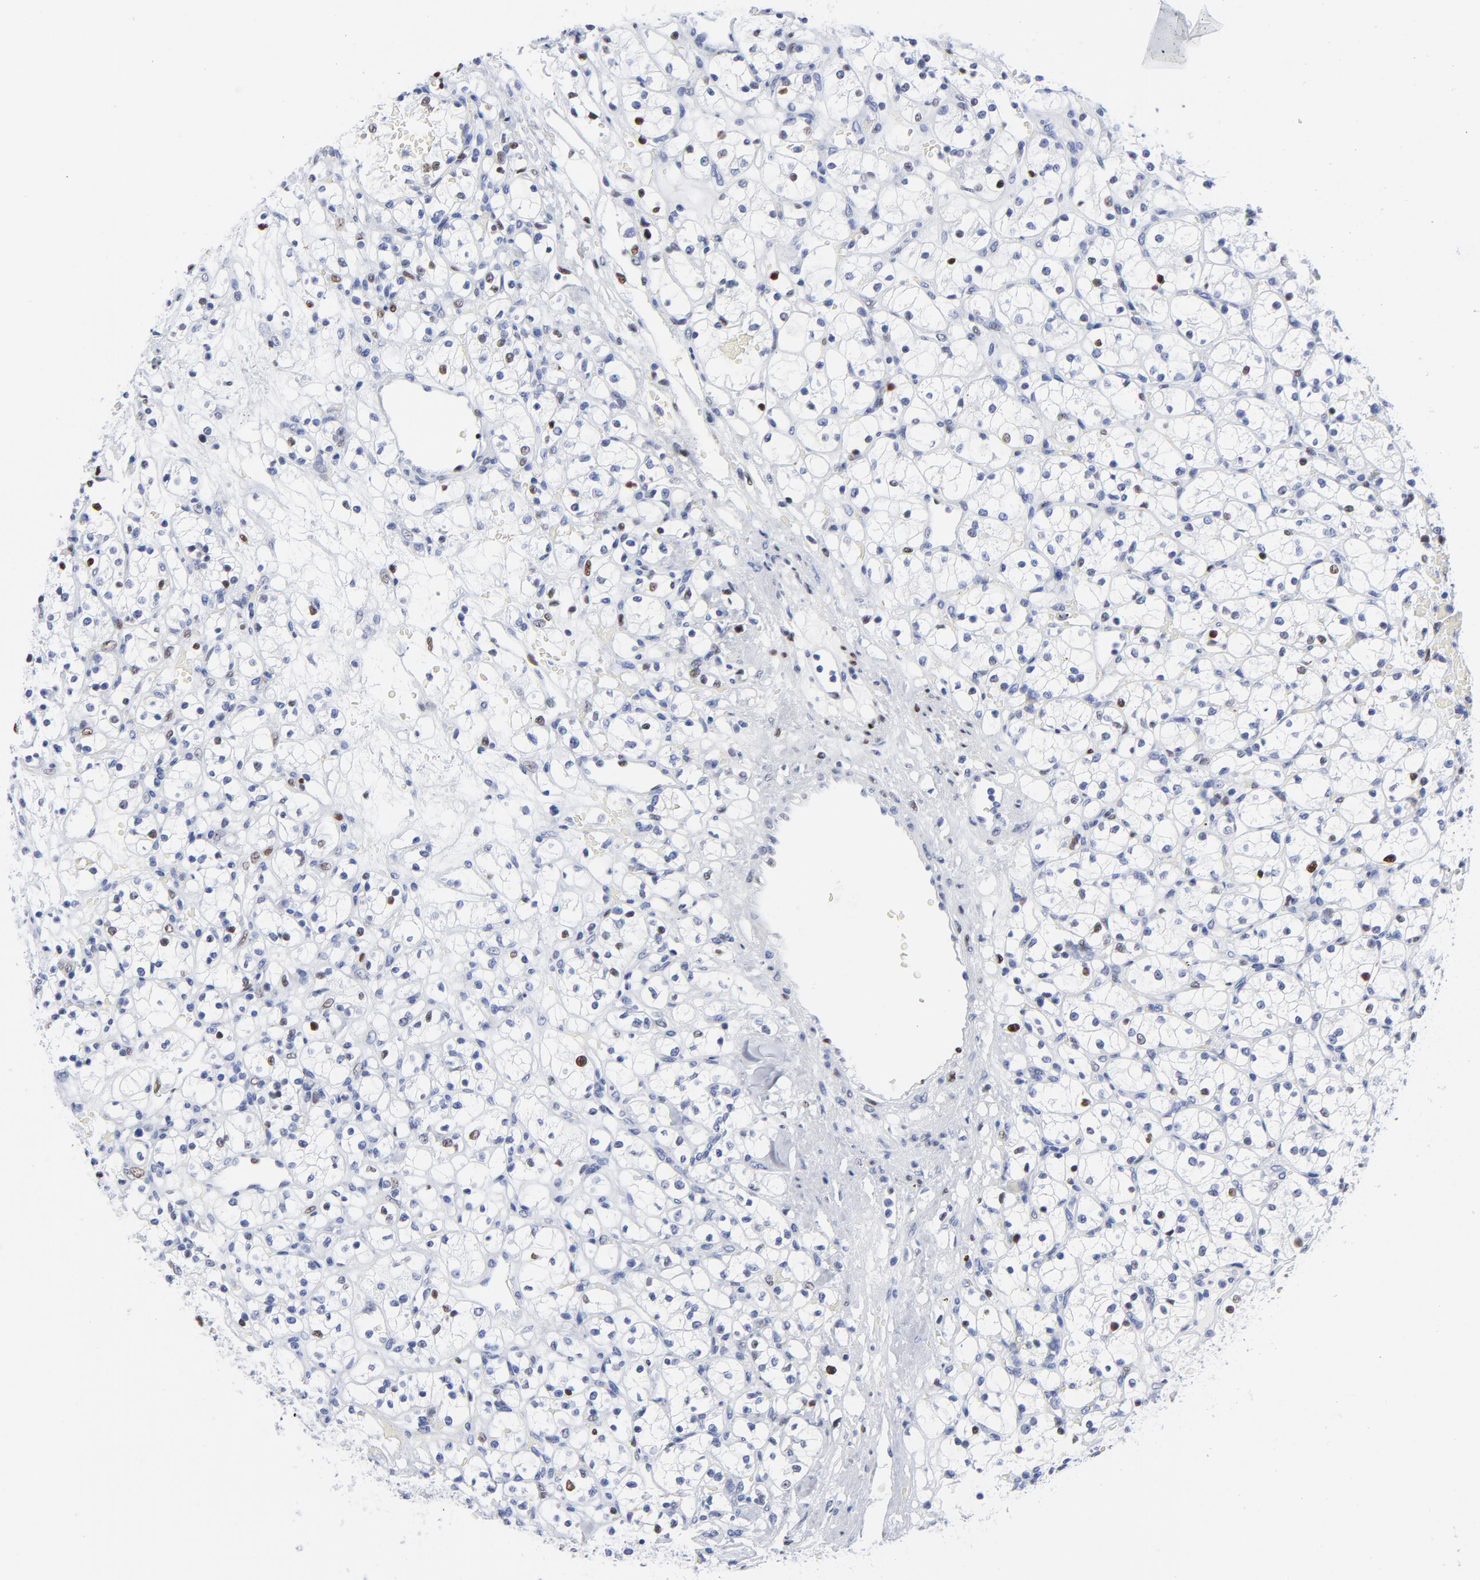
{"staining": {"intensity": "strong", "quantity": "<25%", "location": "nuclear"}, "tissue": "renal cancer", "cell_type": "Tumor cells", "image_type": "cancer", "snomed": [{"axis": "morphology", "description": "Adenocarcinoma, NOS"}, {"axis": "topography", "description": "Kidney"}], "caption": "Renal cancer was stained to show a protein in brown. There is medium levels of strong nuclear expression in approximately <25% of tumor cells. The protein of interest is shown in brown color, while the nuclei are stained blue.", "gene": "JUN", "patient": {"sex": "female", "age": 60}}